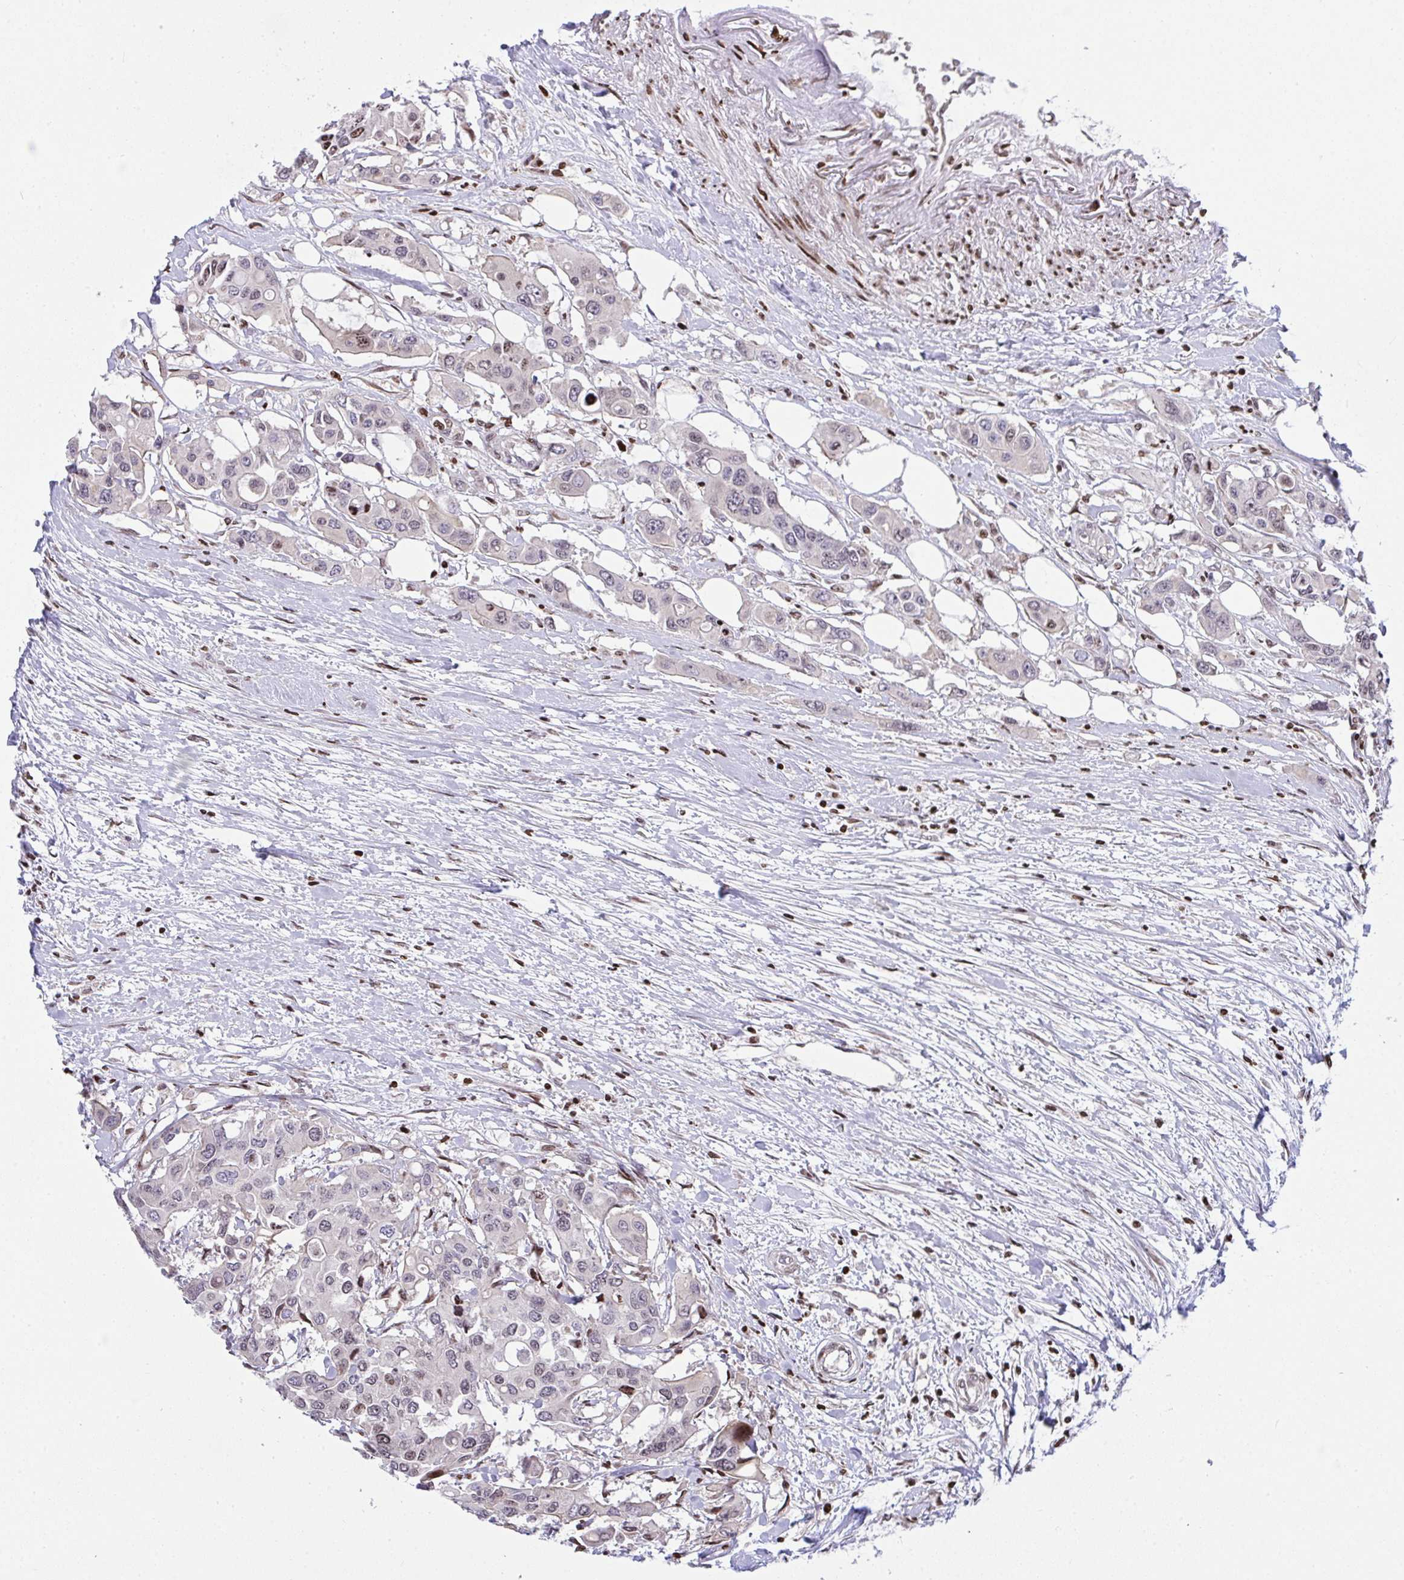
{"staining": {"intensity": "weak", "quantity": "<25%", "location": "nuclear"}, "tissue": "colorectal cancer", "cell_type": "Tumor cells", "image_type": "cancer", "snomed": [{"axis": "morphology", "description": "Adenocarcinoma, NOS"}, {"axis": "topography", "description": "Colon"}], "caption": "IHC of adenocarcinoma (colorectal) reveals no positivity in tumor cells. (Stains: DAB (3,3'-diaminobenzidine) IHC with hematoxylin counter stain, Microscopy: brightfield microscopy at high magnification).", "gene": "RAPGEF5", "patient": {"sex": "male", "age": 77}}